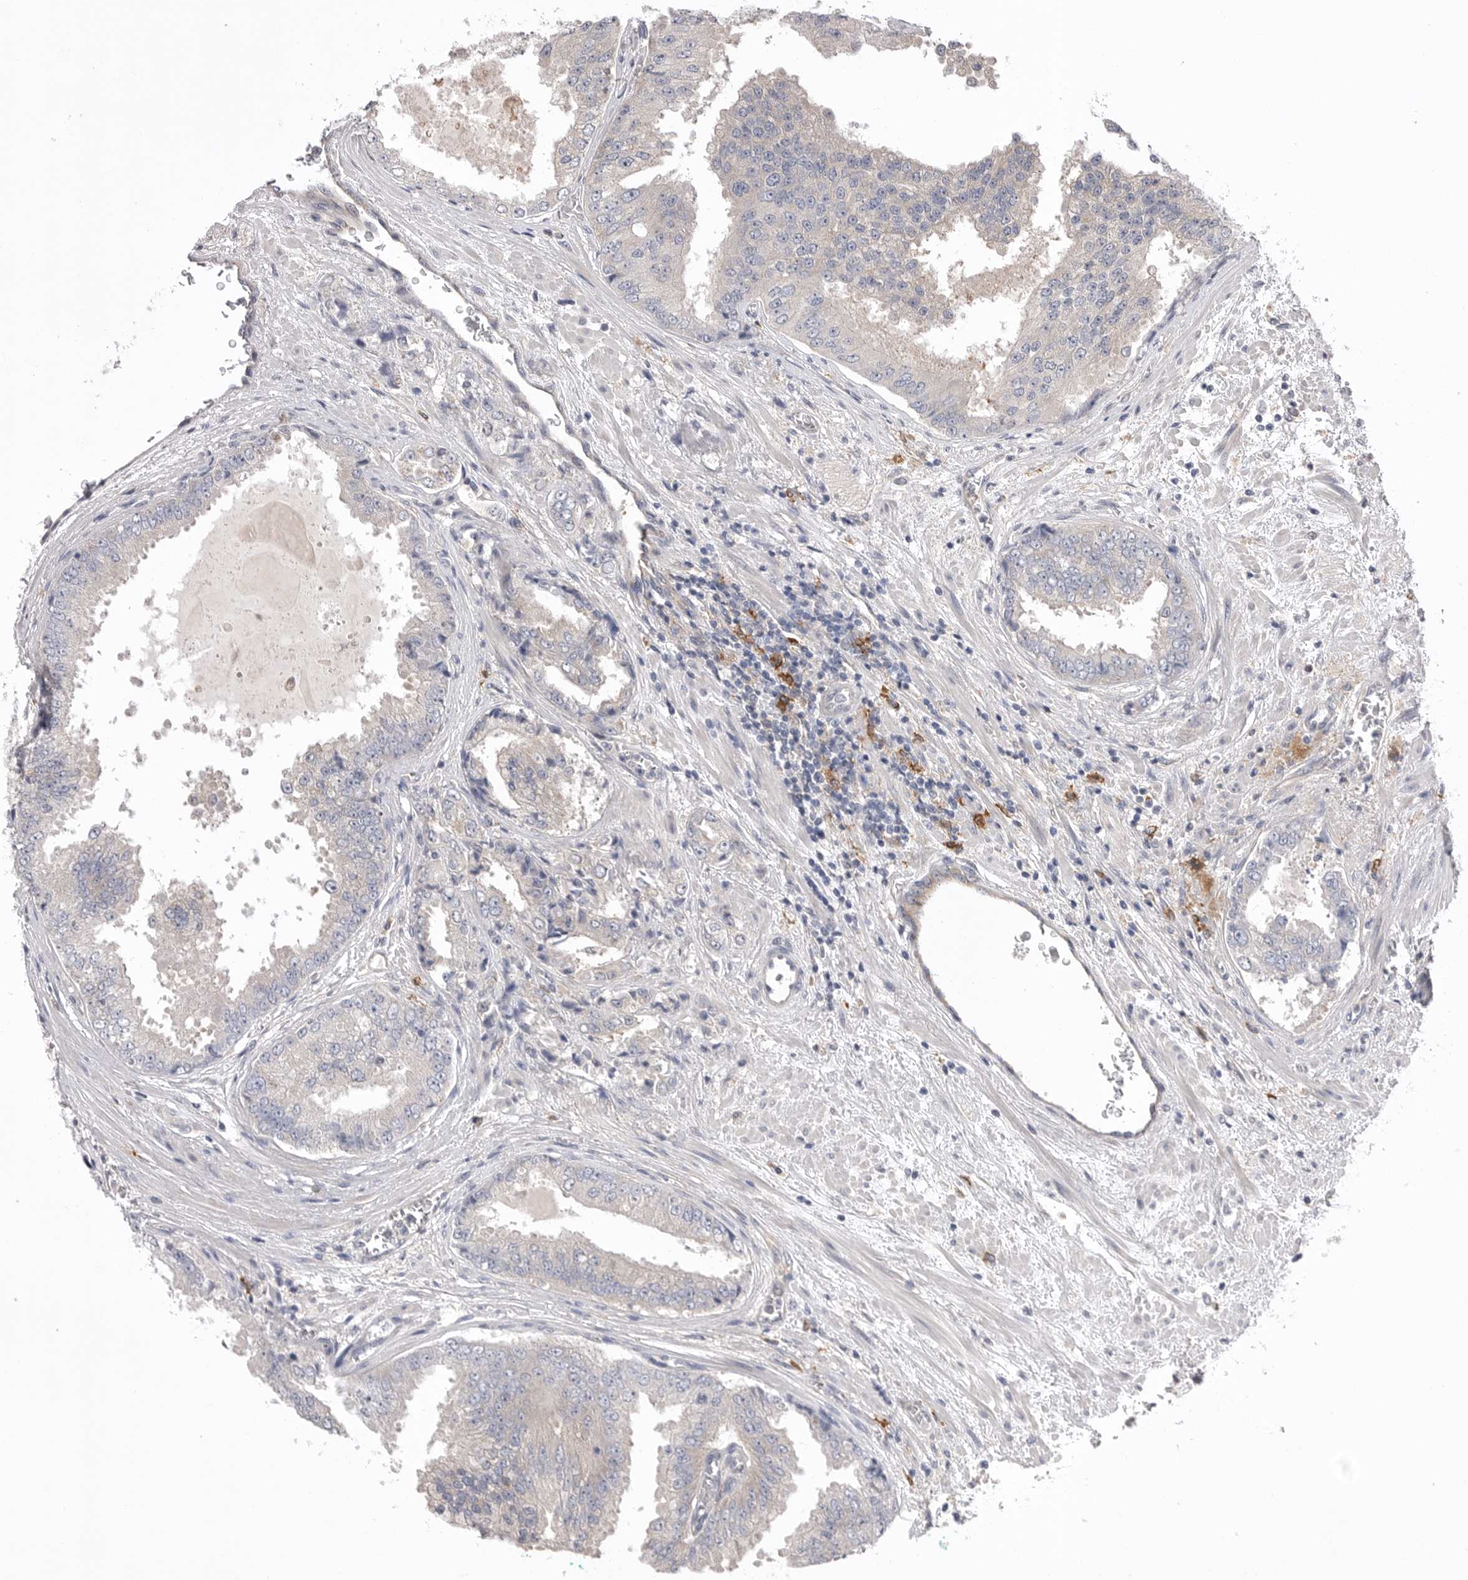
{"staining": {"intensity": "negative", "quantity": "none", "location": "none"}, "tissue": "prostate cancer", "cell_type": "Tumor cells", "image_type": "cancer", "snomed": [{"axis": "morphology", "description": "Adenocarcinoma, High grade"}, {"axis": "topography", "description": "Prostate"}], "caption": "Tumor cells are negative for brown protein staining in adenocarcinoma (high-grade) (prostate). (DAB IHC visualized using brightfield microscopy, high magnification).", "gene": "VAC14", "patient": {"sex": "male", "age": 58}}